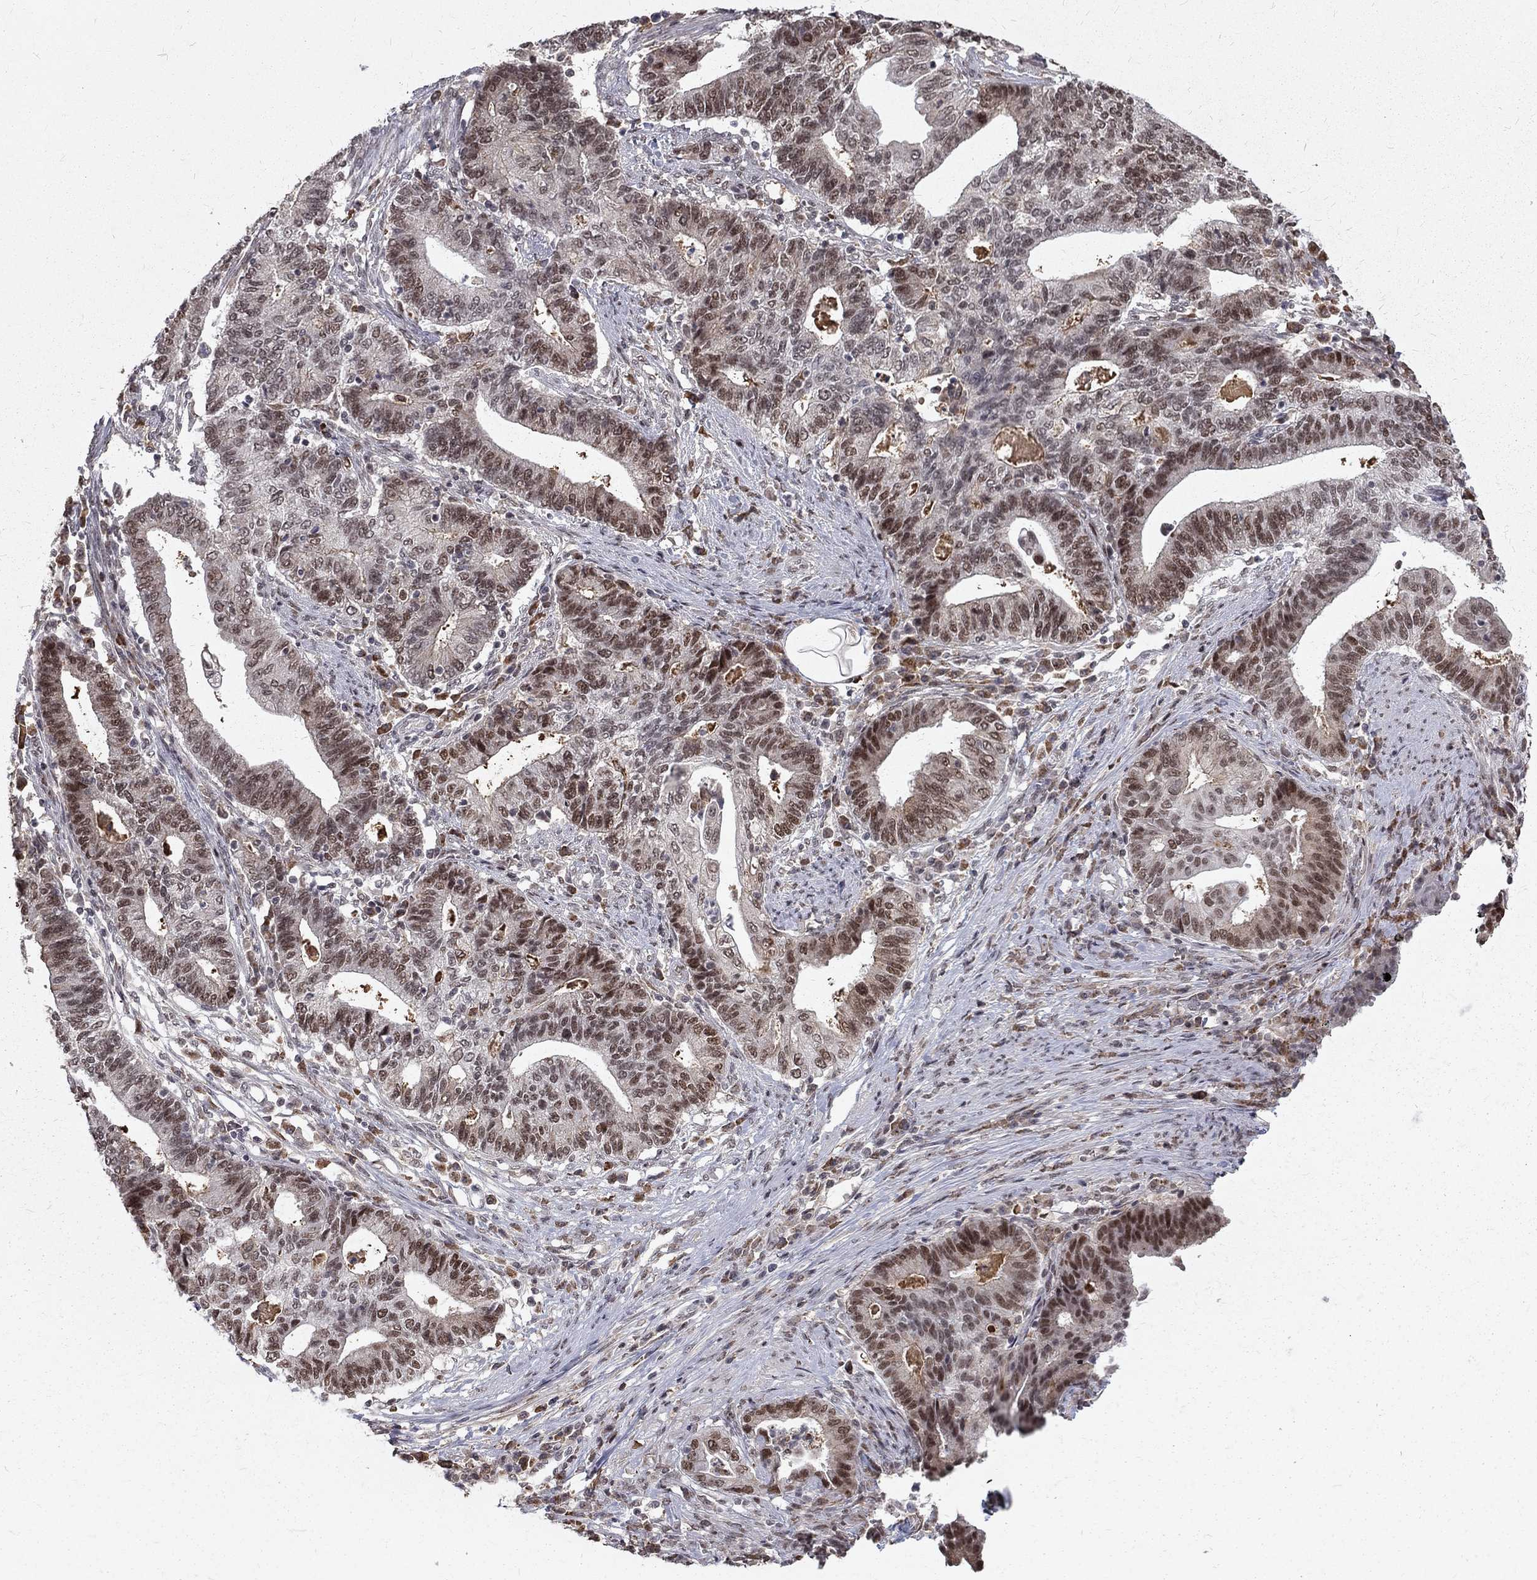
{"staining": {"intensity": "strong", "quantity": "25%-75%", "location": "nuclear"}, "tissue": "endometrial cancer", "cell_type": "Tumor cells", "image_type": "cancer", "snomed": [{"axis": "morphology", "description": "Adenocarcinoma, NOS"}, {"axis": "topography", "description": "Uterus"}, {"axis": "topography", "description": "Endometrium"}], "caption": "Tumor cells display high levels of strong nuclear positivity in about 25%-75% of cells in human endometrial adenocarcinoma.", "gene": "TCEAL1", "patient": {"sex": "female", "age": 54}}